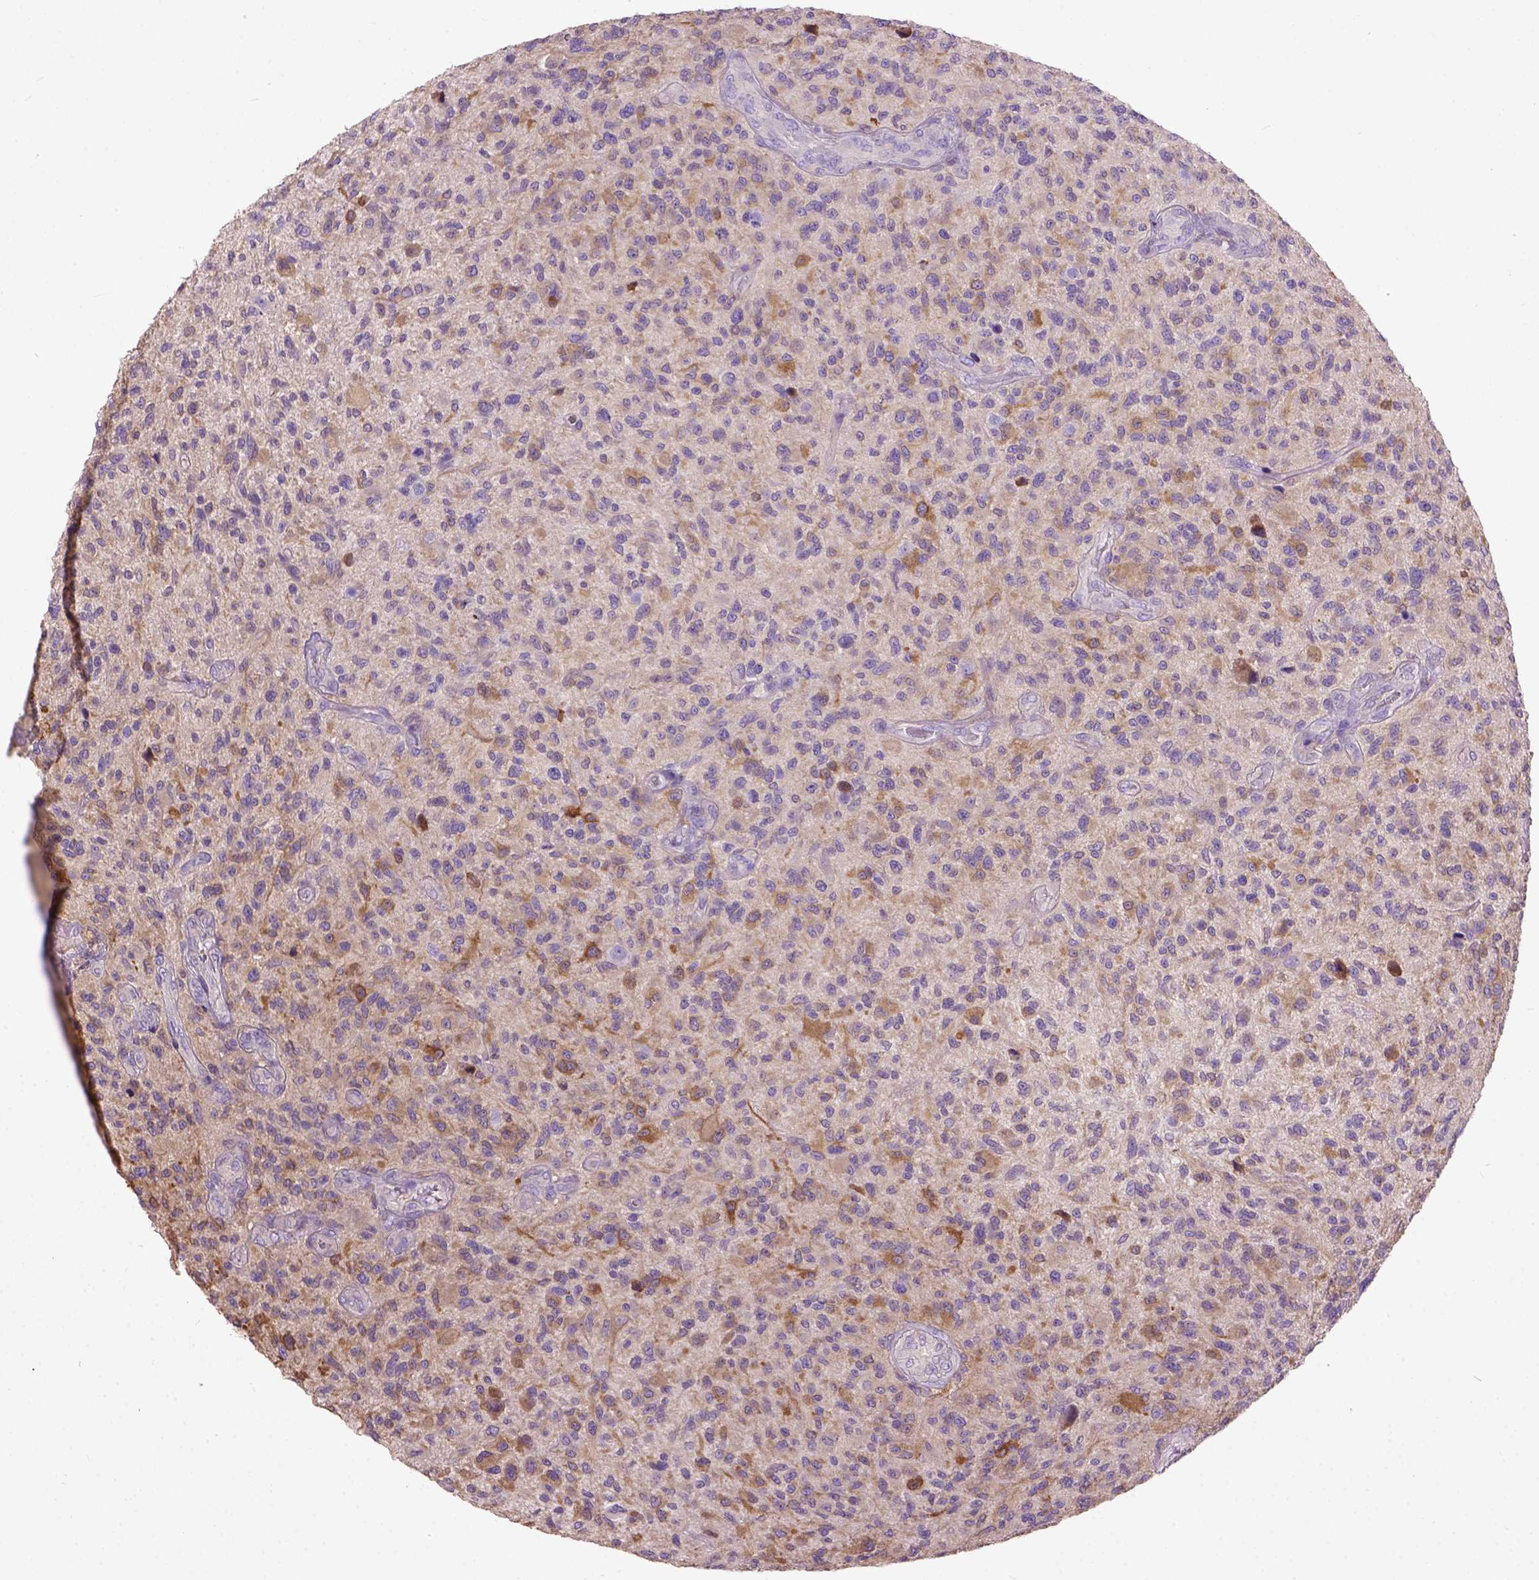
{"staining": {"intensity": "moderate", "quantity": "<25%", "location": "cytoplasmic/membranous"}, "tissue": "glioma", "cell_type": "Tumor cells", "image_type": "cancer", "snomed": [{"axis": "morphology", "description": "Glioma, malignant, High grade"}, {"axis": "topography", "description": "Brain"}], "caption": "Glioma stained with a brown dye displays moderate cytoplasmic/membranous positive positivity in approximately <25% of tumor cells.", "gene": "SEMA4F", "patient": {"sex": "male", "age": 47}}